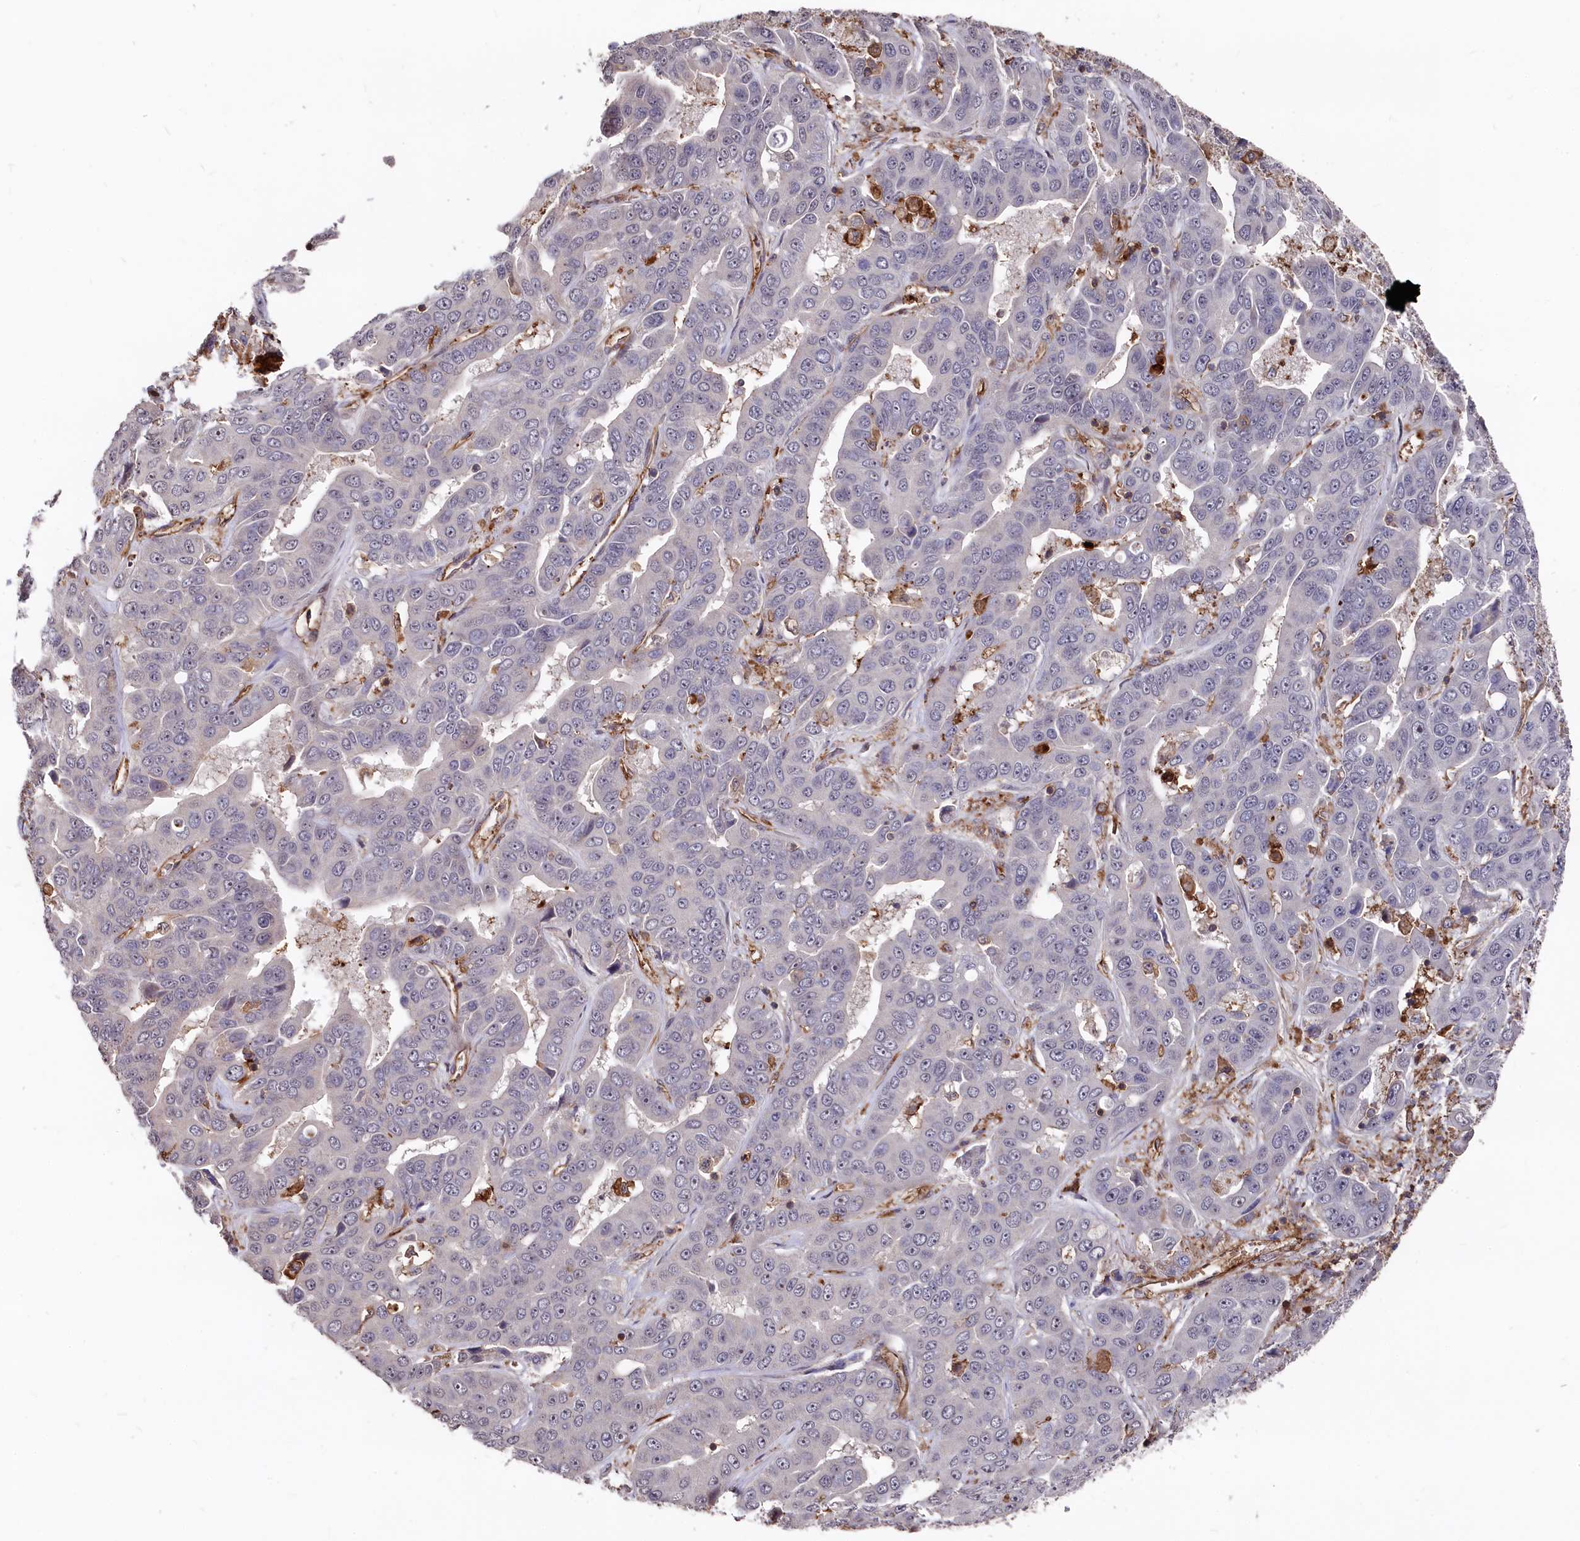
{"staining": {"intensity": "negative", "quantity": "none", "location": "none"}, "tissue": "liver cancer", "cell_type": "Tumor cells", "image_type": "cancer", "snomed": [{"axis": "morphology", "description": "Cholangiocarcinoma"}, {"axis": "topography", "description": "Liver"}], "caption": "This is an immunohistochemistry image of liver cholangiocarcinoma. There is no positivity in tumor cells.", "gene": "PLEKHO2", "patient": {"sex": "female", "age": 52}}